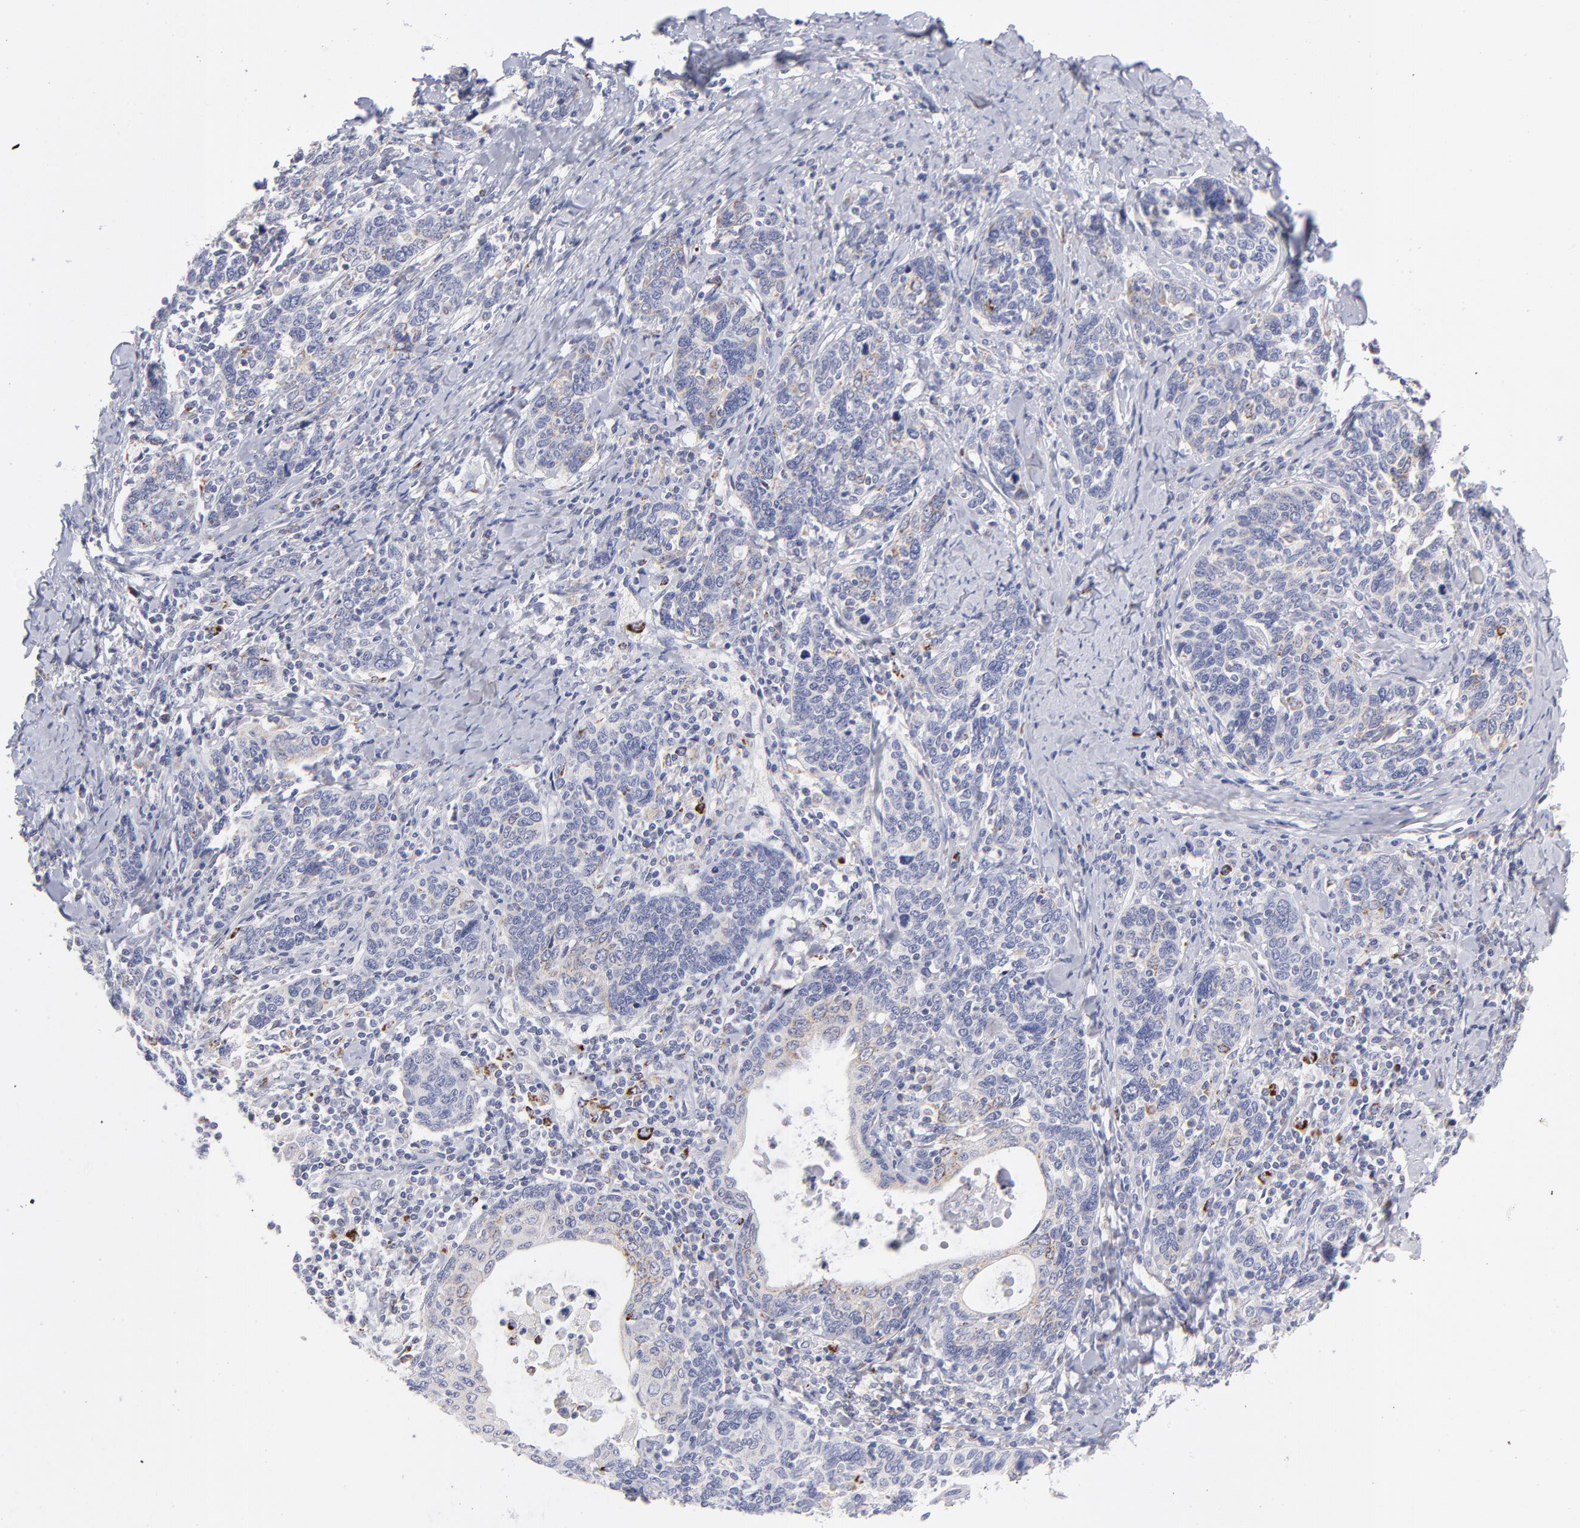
{"staining": {"intensity": "weak", "quantity": "25%-75%", "location": "cytoplasmic/membranous"}, "tissue": "cervical cancer", "cell_type": "Tumor cells", "image_type": "cancer", "snomed": [{"axis": "morphology", "description": "Squamous cell carcinoma, NOS"}, {"axis": "topography", "description": "Cervix"}], "caption": "This is an image of immunohistochemistry staining of cervical cancer (squamous cell carcinoma), which shows weak staining in the cytoplasmic/membranous of tumor cells.", "gene": "MTHFD2", "patient": {"sex": "female", "age": 41}}